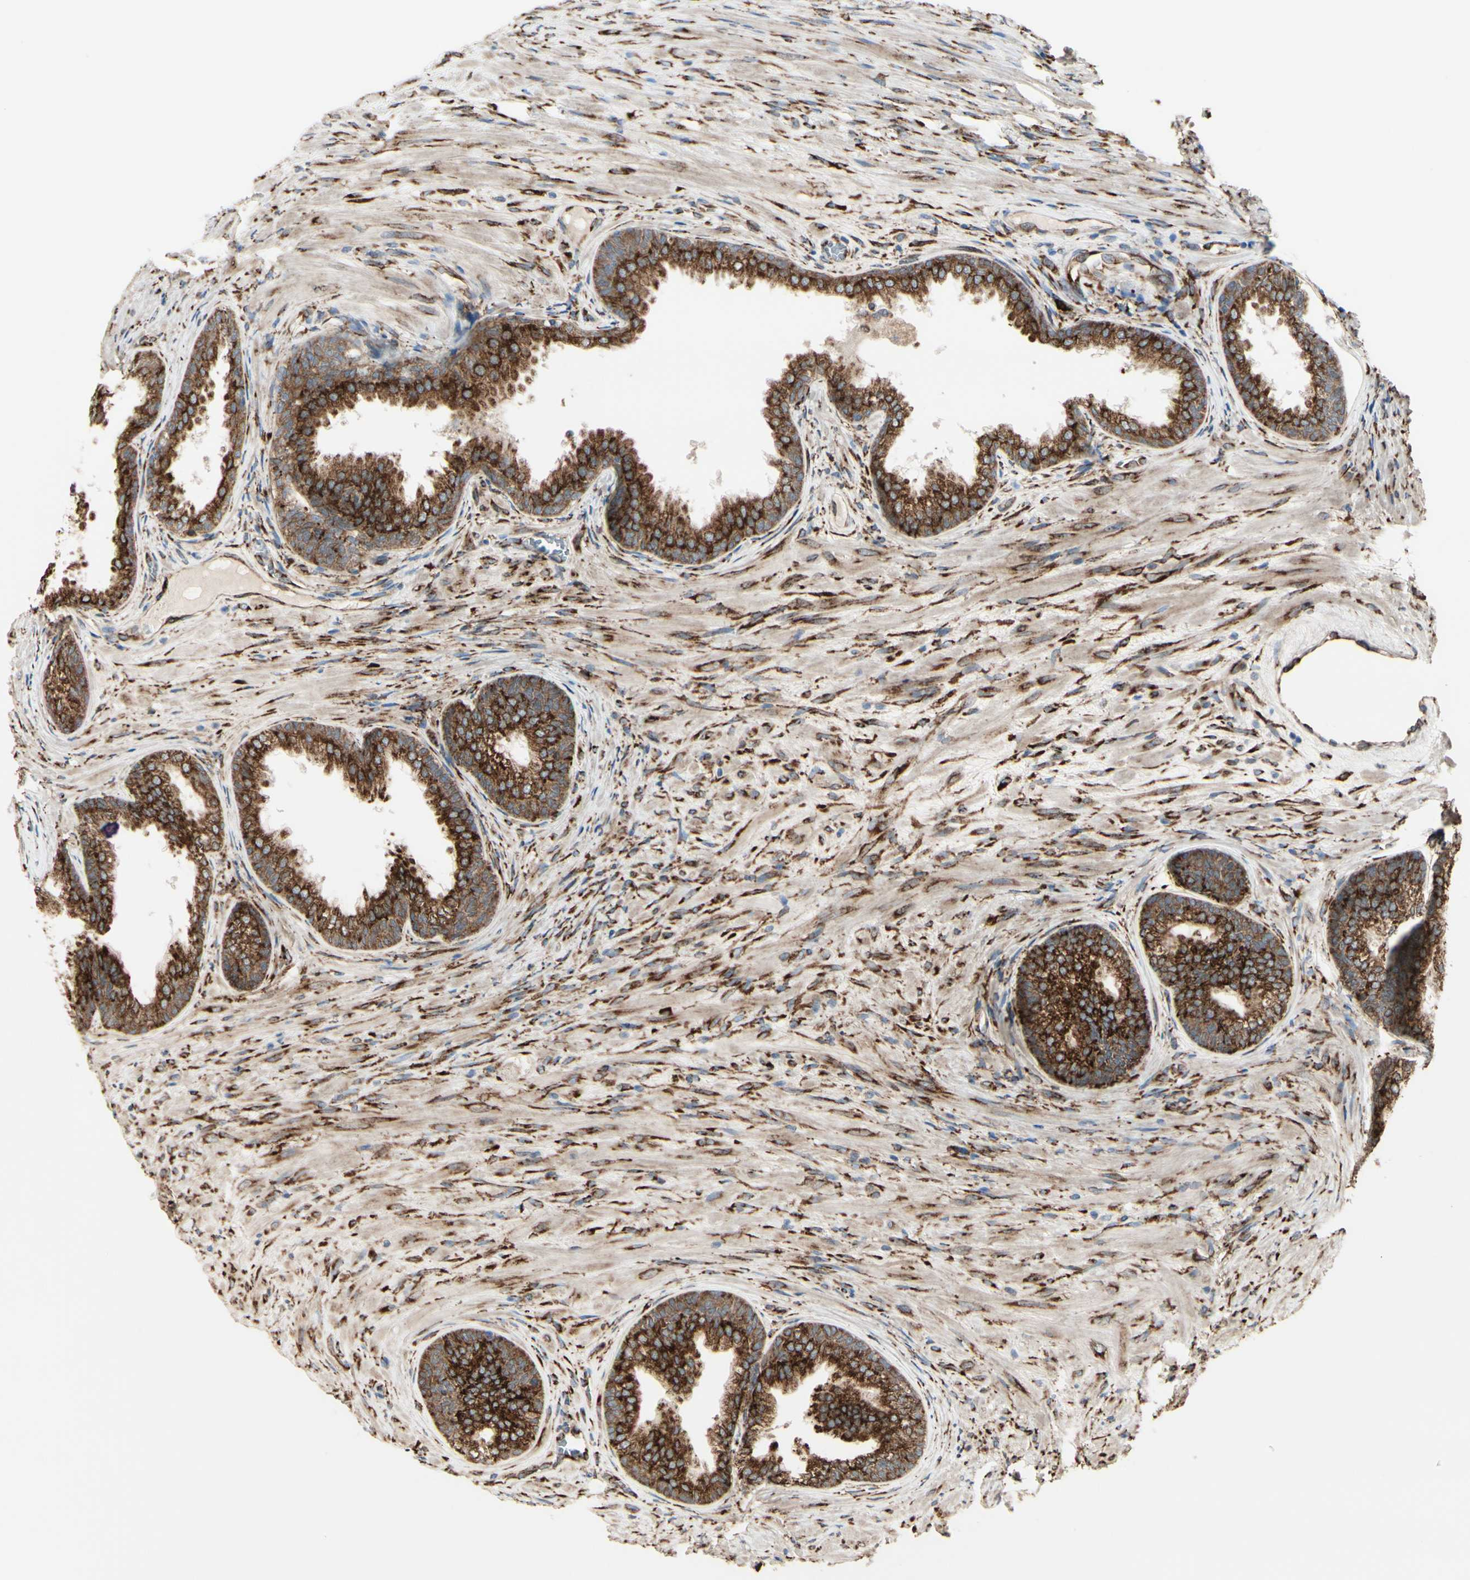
{"staining": {"intensity": "strong", "quantity": ">75%", "location": "cytoplasmic/membranous"}, "tissue": "prostate", "cell_type": "Glandular cells", "image_type": "normal", "snomed": [{"axis": "morphology", "description": "Normal tissue, NOS"}, {"axis": "topography", "description": "Prostate"}], "caption": "This micrograph exhibits immunohistochemistry (IHC) staining of benign human prostate, with high strong cytoplasmic/membranous positivity in about >75% of glandular cells.", "gene": "RRBP1", "patient": {"sex": "male", "age": 76}}